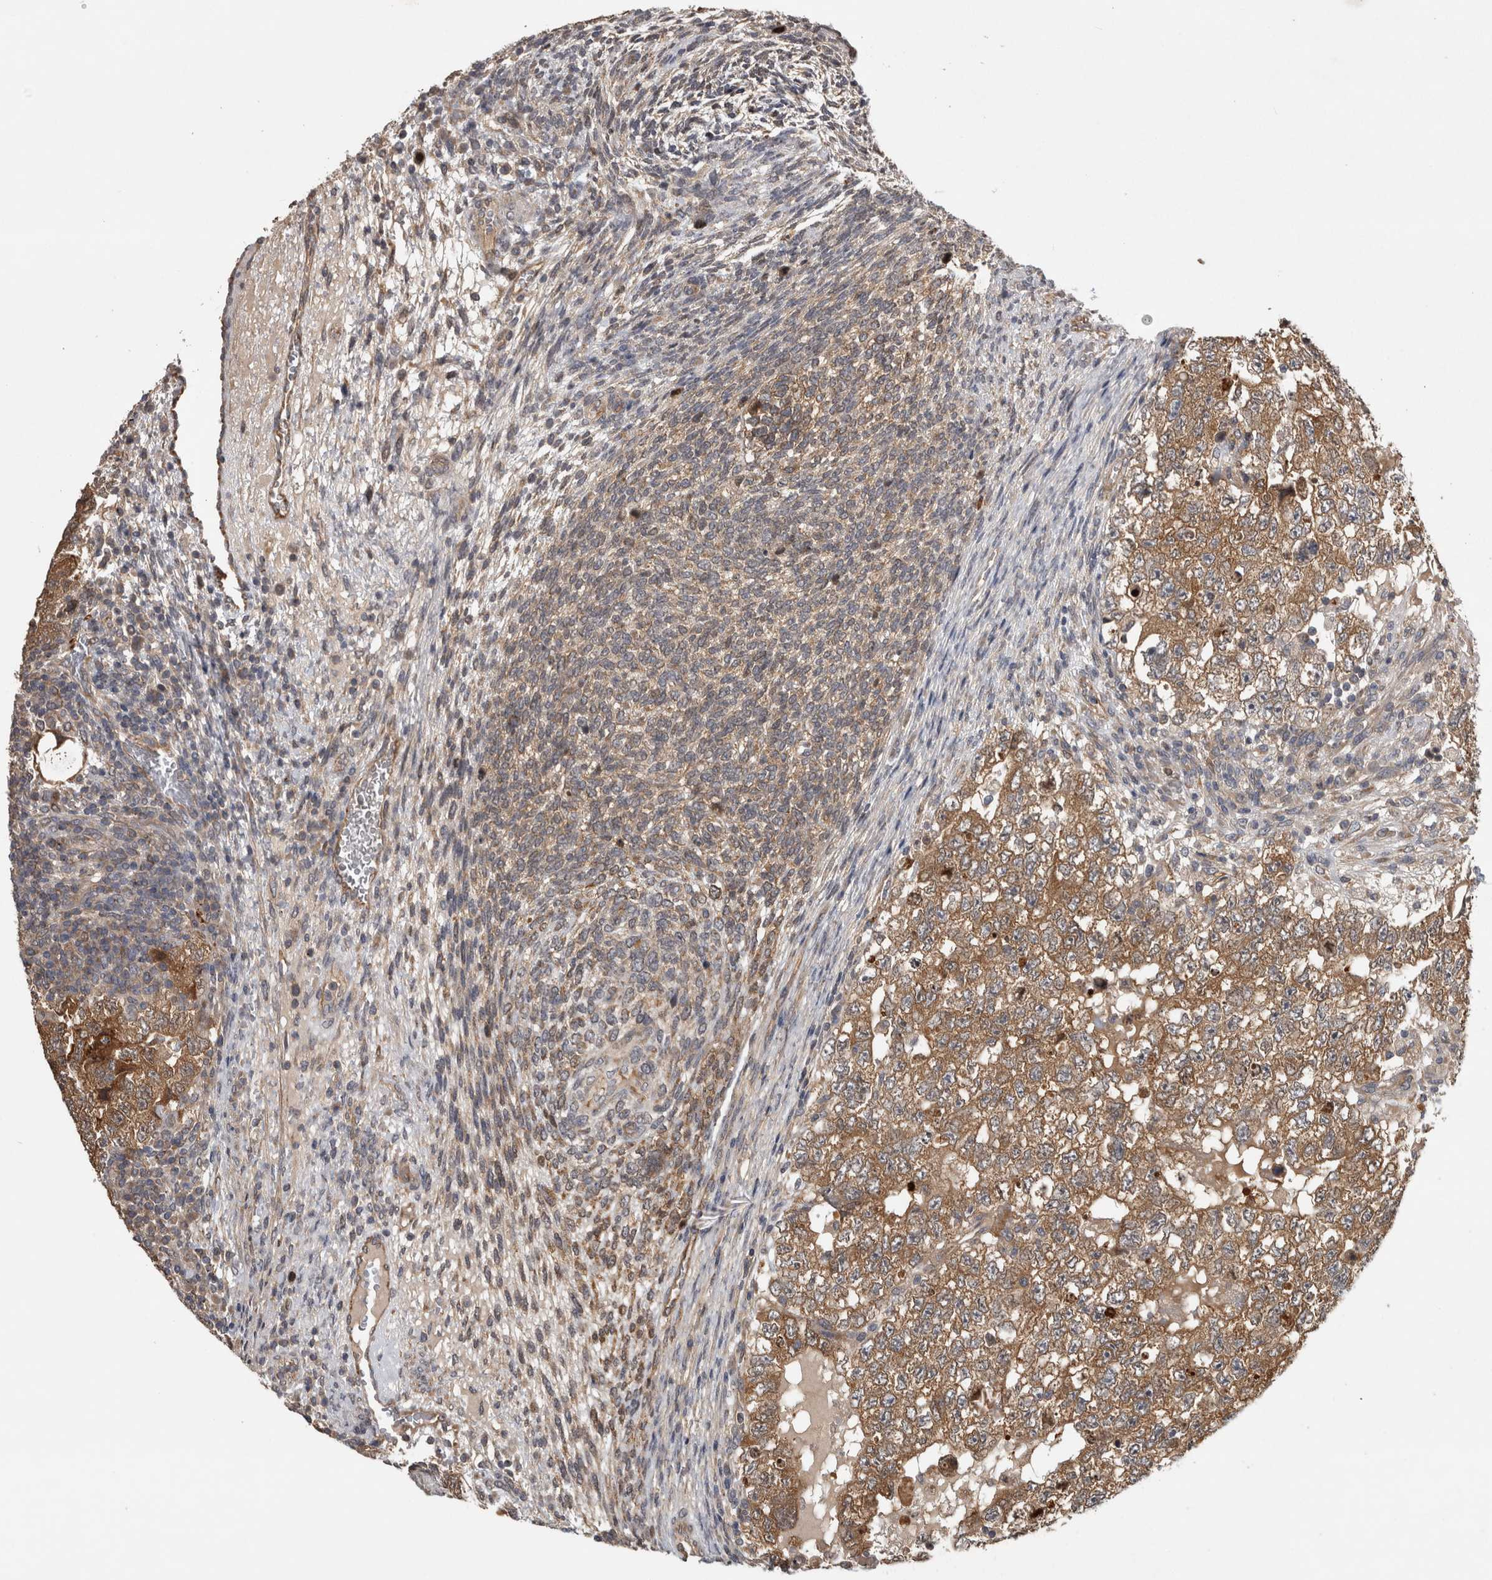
{"staining": {"intensity": "moderate", "quantity": ">75%", "location": "cytoplasmic/membranous"}, "tissue": "testis cancer", "cell_type": "Tumor cells", "image_type": "cancer", "snomed": [{"axis": "morphology", "description": "Carcinoma, Embryonal, NOS"}, {"axis": "topography", "description": "Testis"}], "caption": "An image of testis cancer stained for a protein exhibits moderate cytoplasmic/membranous brown staining in tumor cells.", "gene": "TRMT61B", "patient": {"sex": "male", "age": 36}}